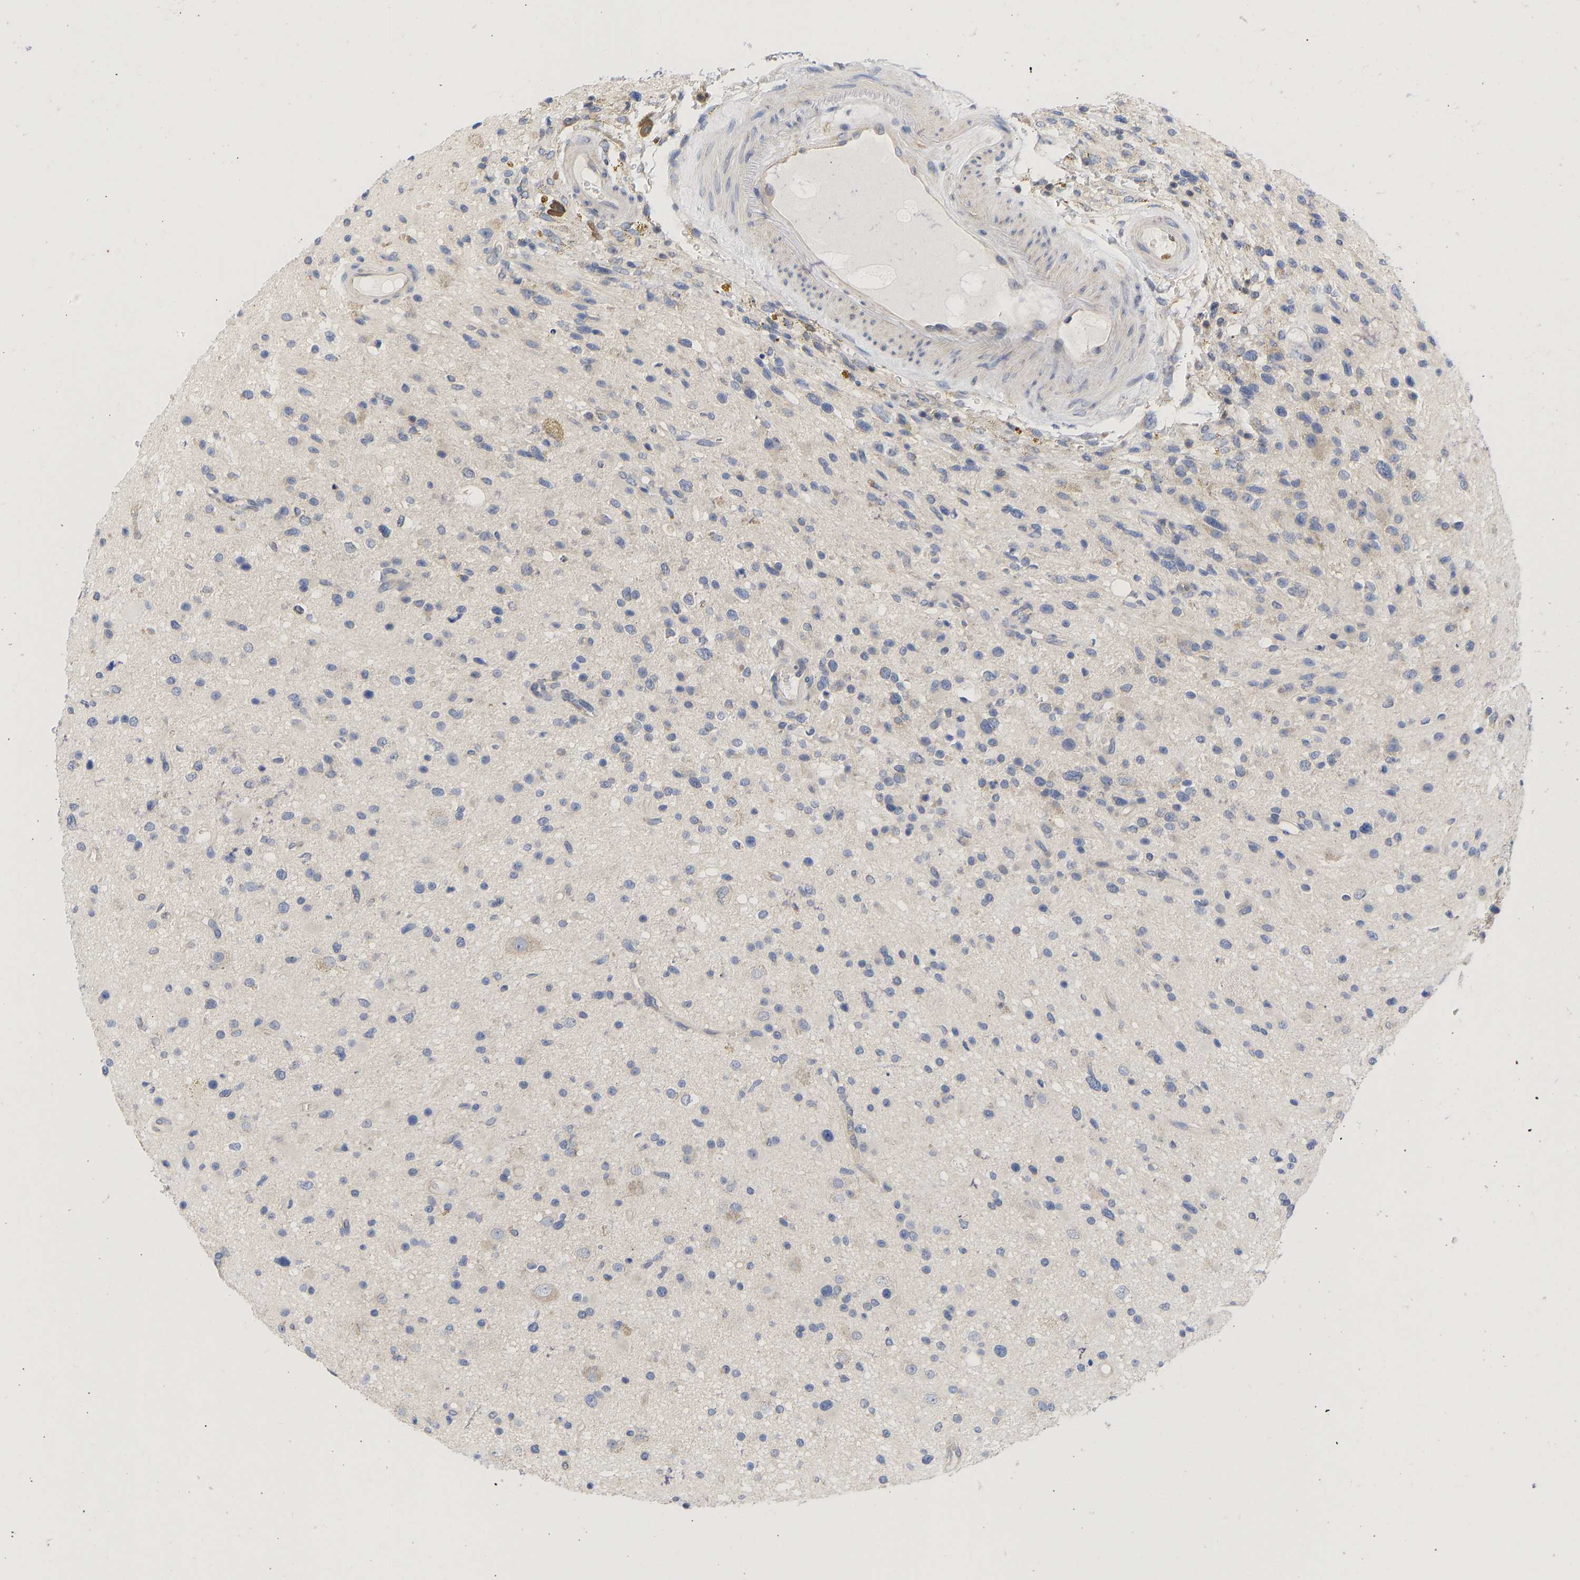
{"staining": {"intensity": "negative", "quantity": "none", "location": "none"}, "tissue": "glioma", "cell_type": "Tumor cells", "image_type": "cancer", "snomed": [{"axis": "morphology", "description": "Glioma, malignant, High grade"}, {"axis": "topography", "description": "Brain"}], "caption": "Tumor cells are negative for brown protein staining in high-grade glioma (malignant).", "gene": "MAP2K3", "patient": {"sex": "male", "age": 33}}